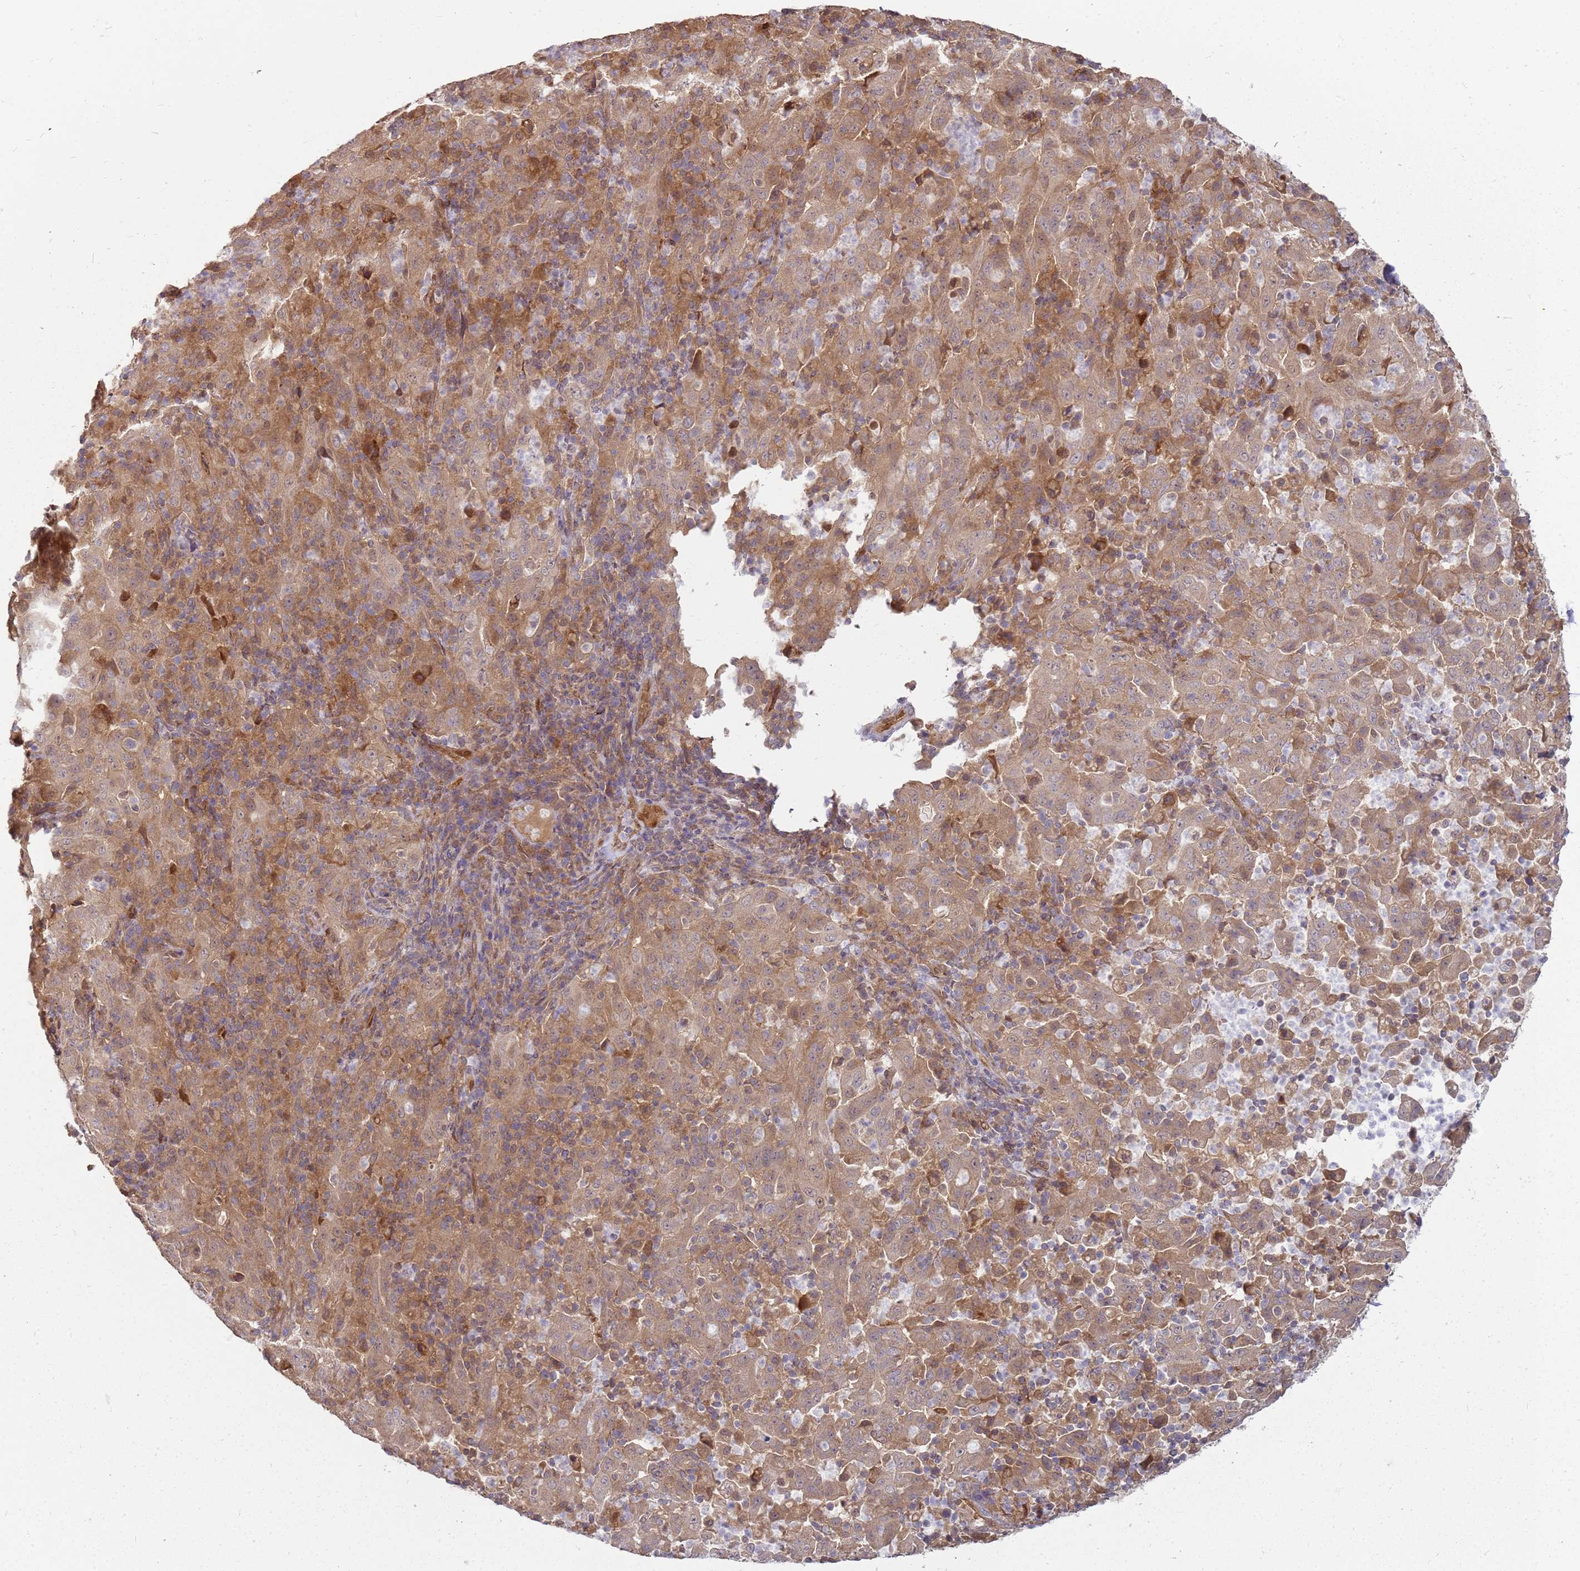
{"staining": {"intensity": "moderate", "quantity": ">75%", "location": "cytoplasmic/membranous"}, "tissue": "pancreatic cancer", "cell_type": "Tumor cells", "image_type": "cancer", "snomed": [{"axis": "morphology", "description": "Adenocarcinoma, NOS"}, {"axis": "topography", "description": "Pancreas"}], "caption": "The photomicrograph shows immunohistochemical staining of adenocarcinoma (pancreatic). There is moderate cytoplasmic/membranous expression is appreciated in about >75% of tumor cells.", "gene": "NUDT14", "patient": {"sex": "male", "age": 63}}